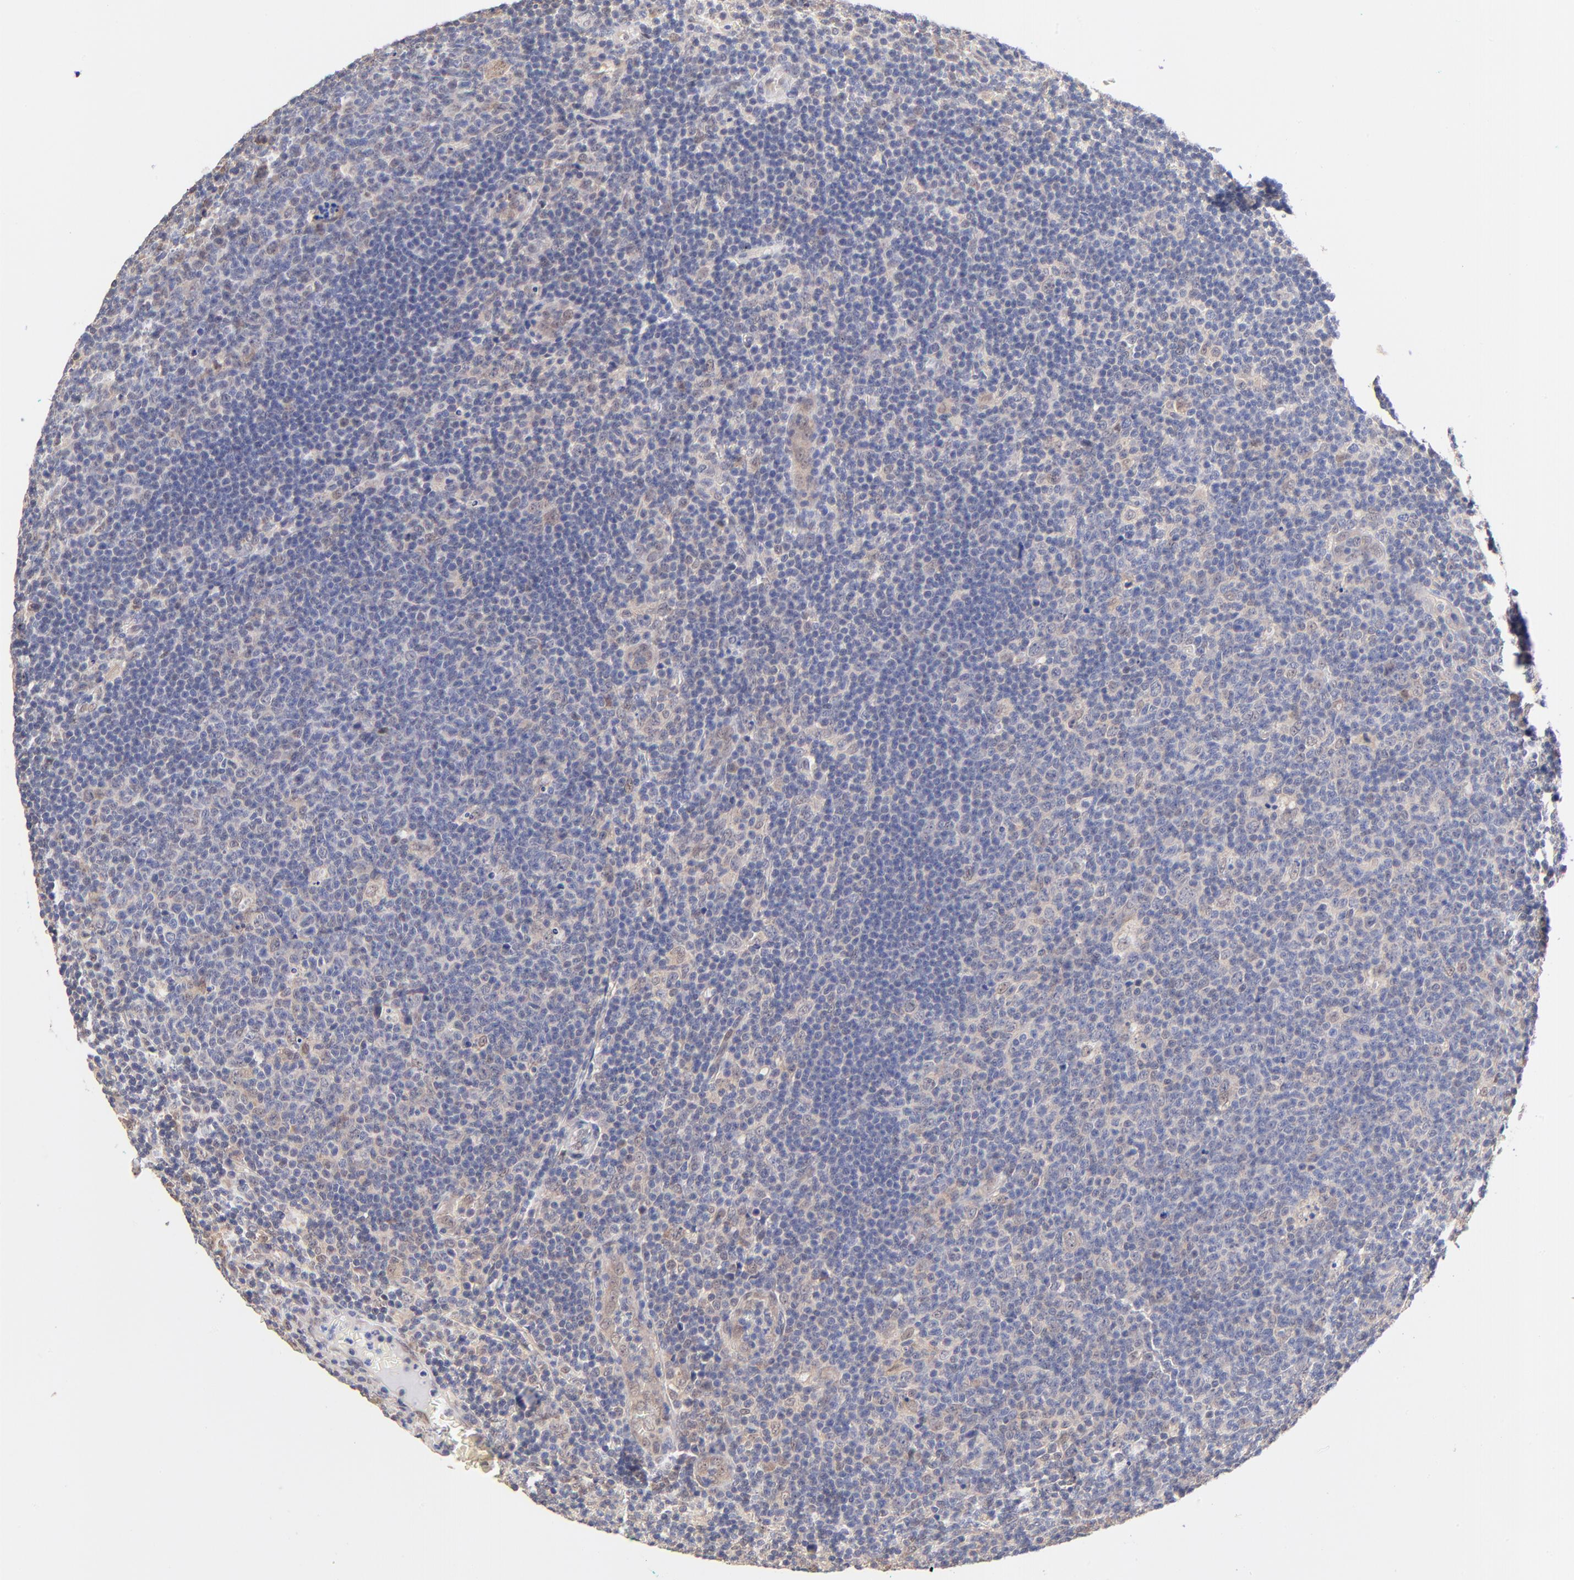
{"staining": {"intensity": "negative", "quantity": "none", "location": "none"}, "tissue": "lymphoma", "cell_type": "Tumor cells", "image_type": "cancer", "snomed": [{"axis": "morphology", "description": "Malignant lymphoma, non-Hodgkin's type, Low grade"}, {"axis": "topography", "description": "Lymph node"}], "caption": "This histopathology image is of lymphoma stained with IHC to label a protein in brown with the nuclei are counter-stained blue. There is no expression in tumor cells.", "gene": "TXNL1", "patient": {"sex": "male", "age": 74}}